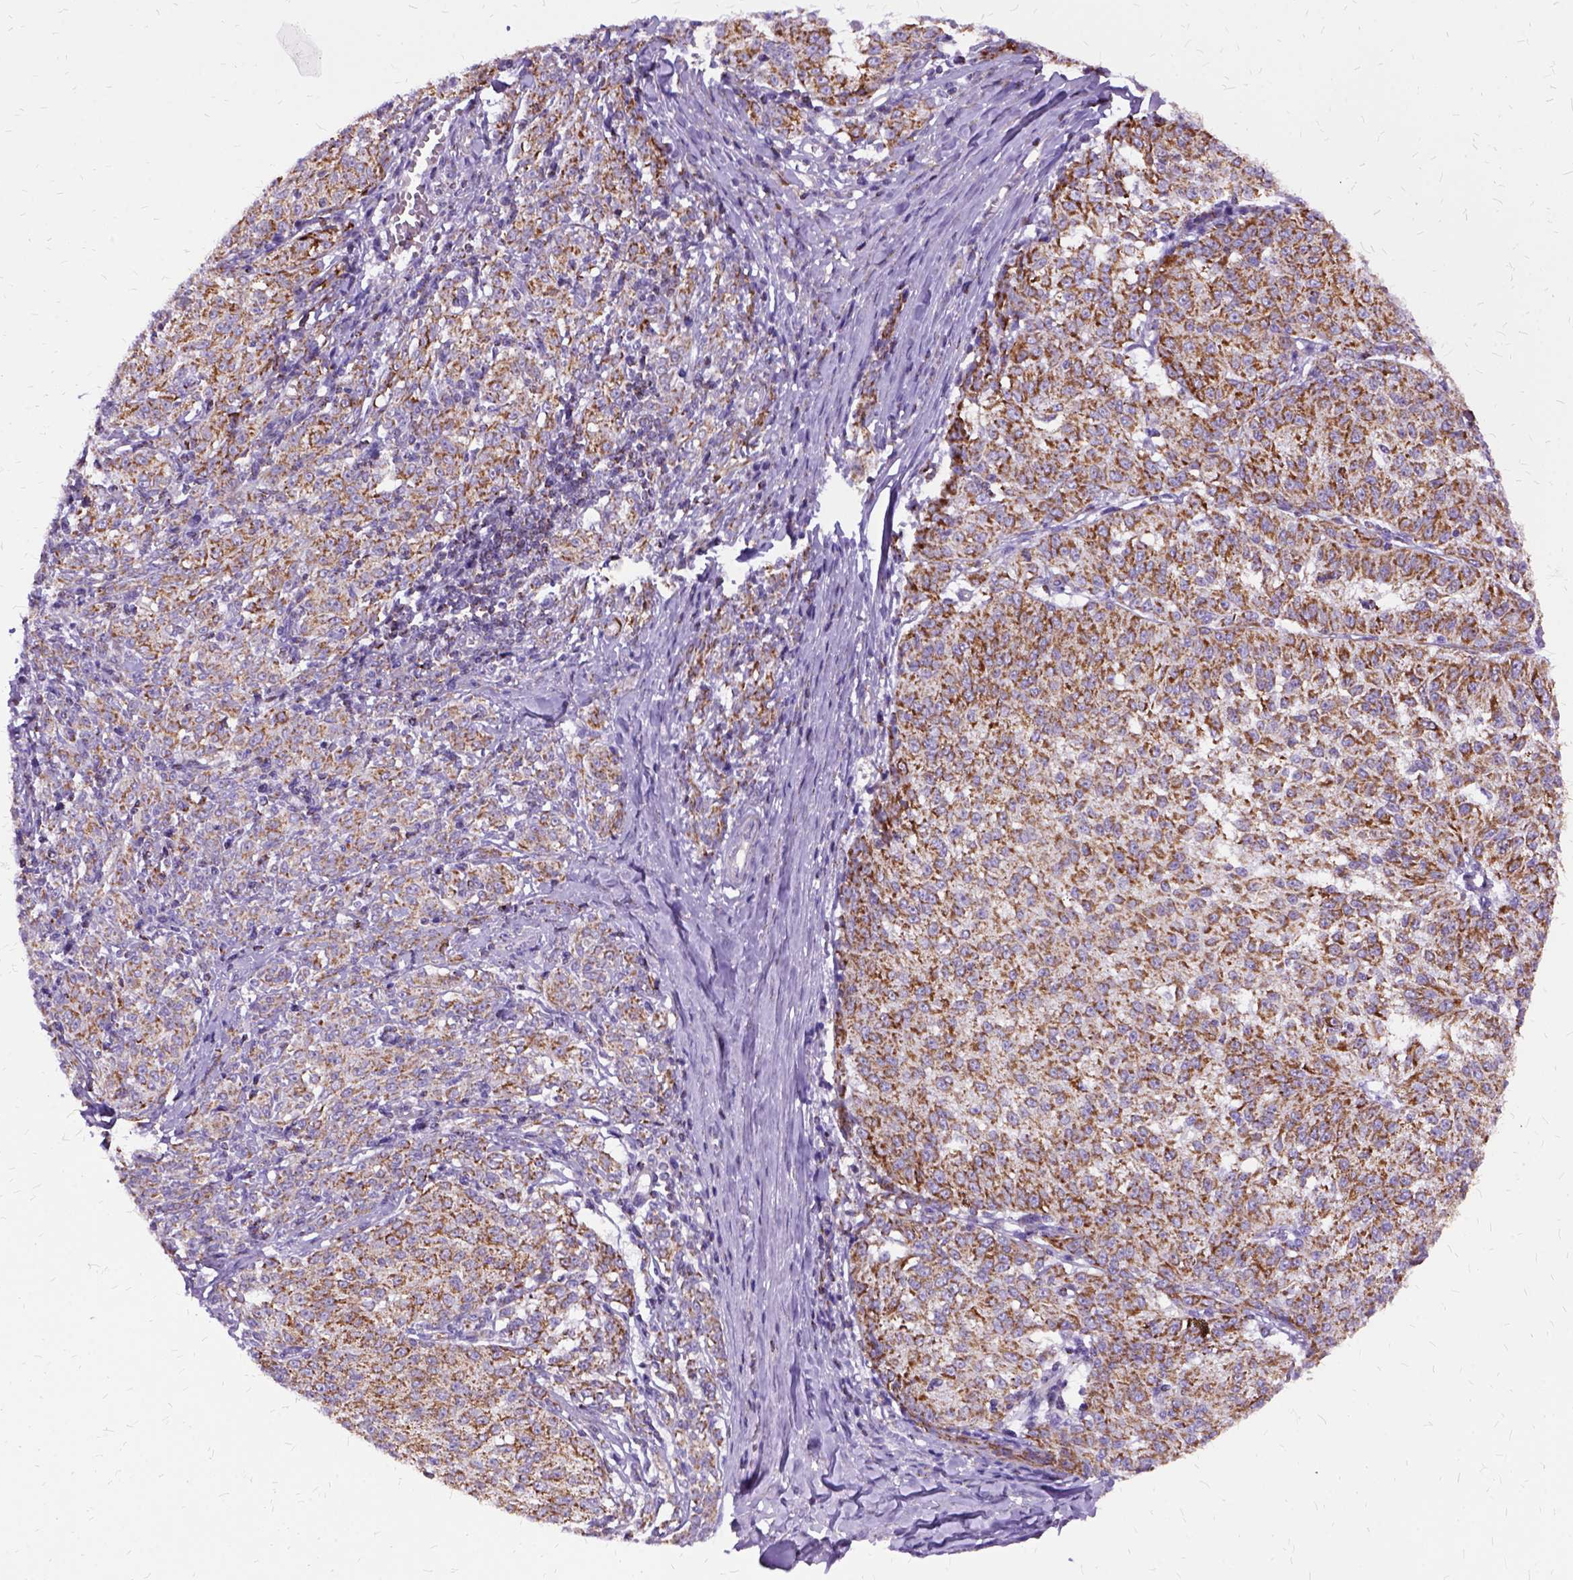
{"staining": {"intensity": "moderate", "quantity": ">75%", "location": "cytoplasmic/membranous"}, "tissue": "melanoma", "cell_type": "Tumor cells", "image_type": "cancer", "snomed": [{"axis": "morphology", "description": "Malignant melanoma, NOS"}, {"axis": "topography", "description": "Skin"}], "caption": "A histopathology image of malignant melanoma stained for a protein demonstrates moderate cytoplasmic/membranous brown staining in tumor cells.", "gene": "OXCT1", "patient": {"sex": "female", "age": 72}}